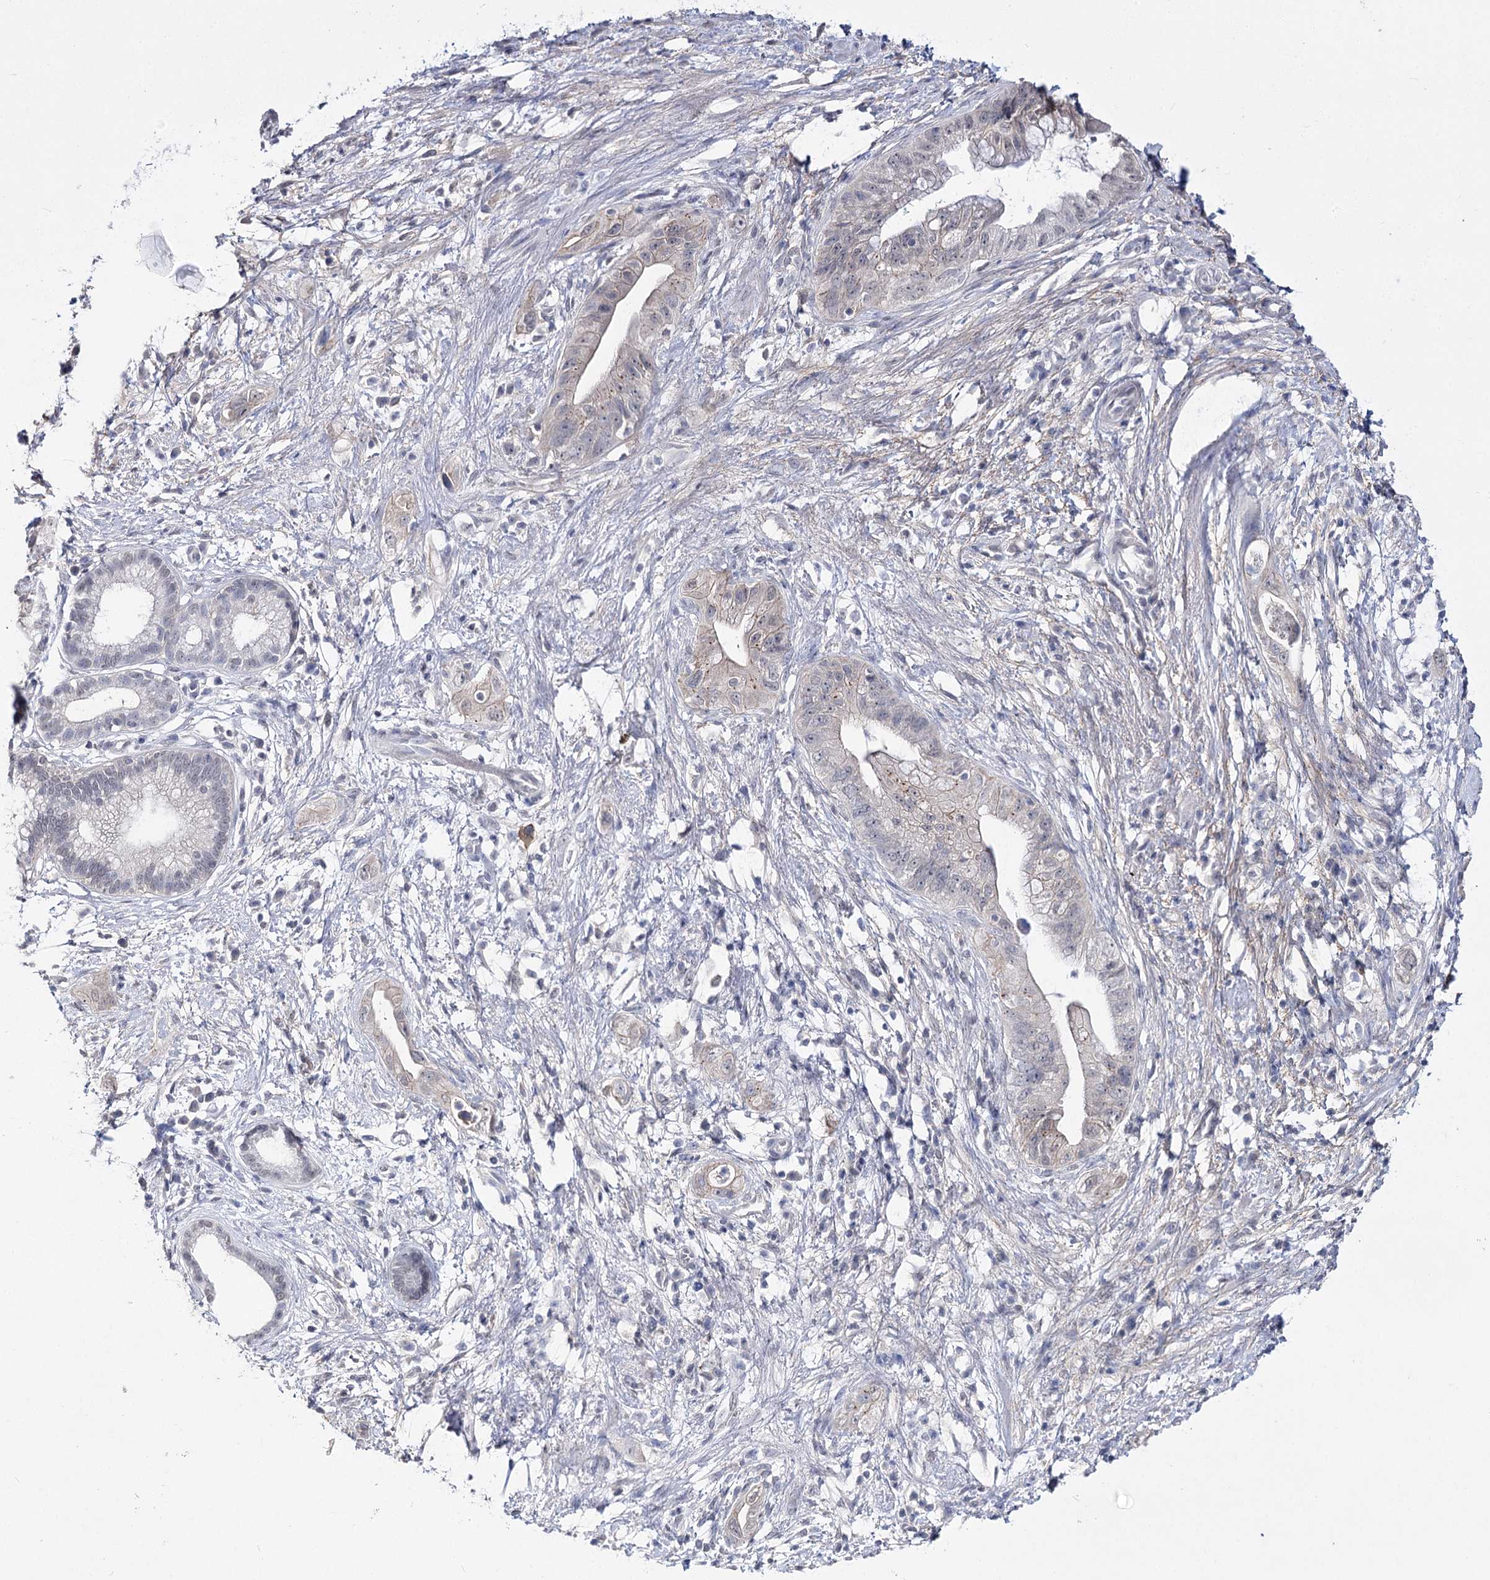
{"staining": {"intensity": "negative", "quantity": "none", "location": "none"}, "tissue": "pancreatic cancer", "cell_type": "Tumor cells", "image_type": "cancer", "snomed": [{"axis": "morphology", "description": "Adenocarcinoma, NOS"}, {"axis": "topography", "description": "Pancreas"}], "caption": "DAB immunohistochemical staining of adenocarcinoma (pancreatic) shows no significant staining in tumor cells.", "gene": "ATP10B", "patient": {"sex": "female", "age": 73}}